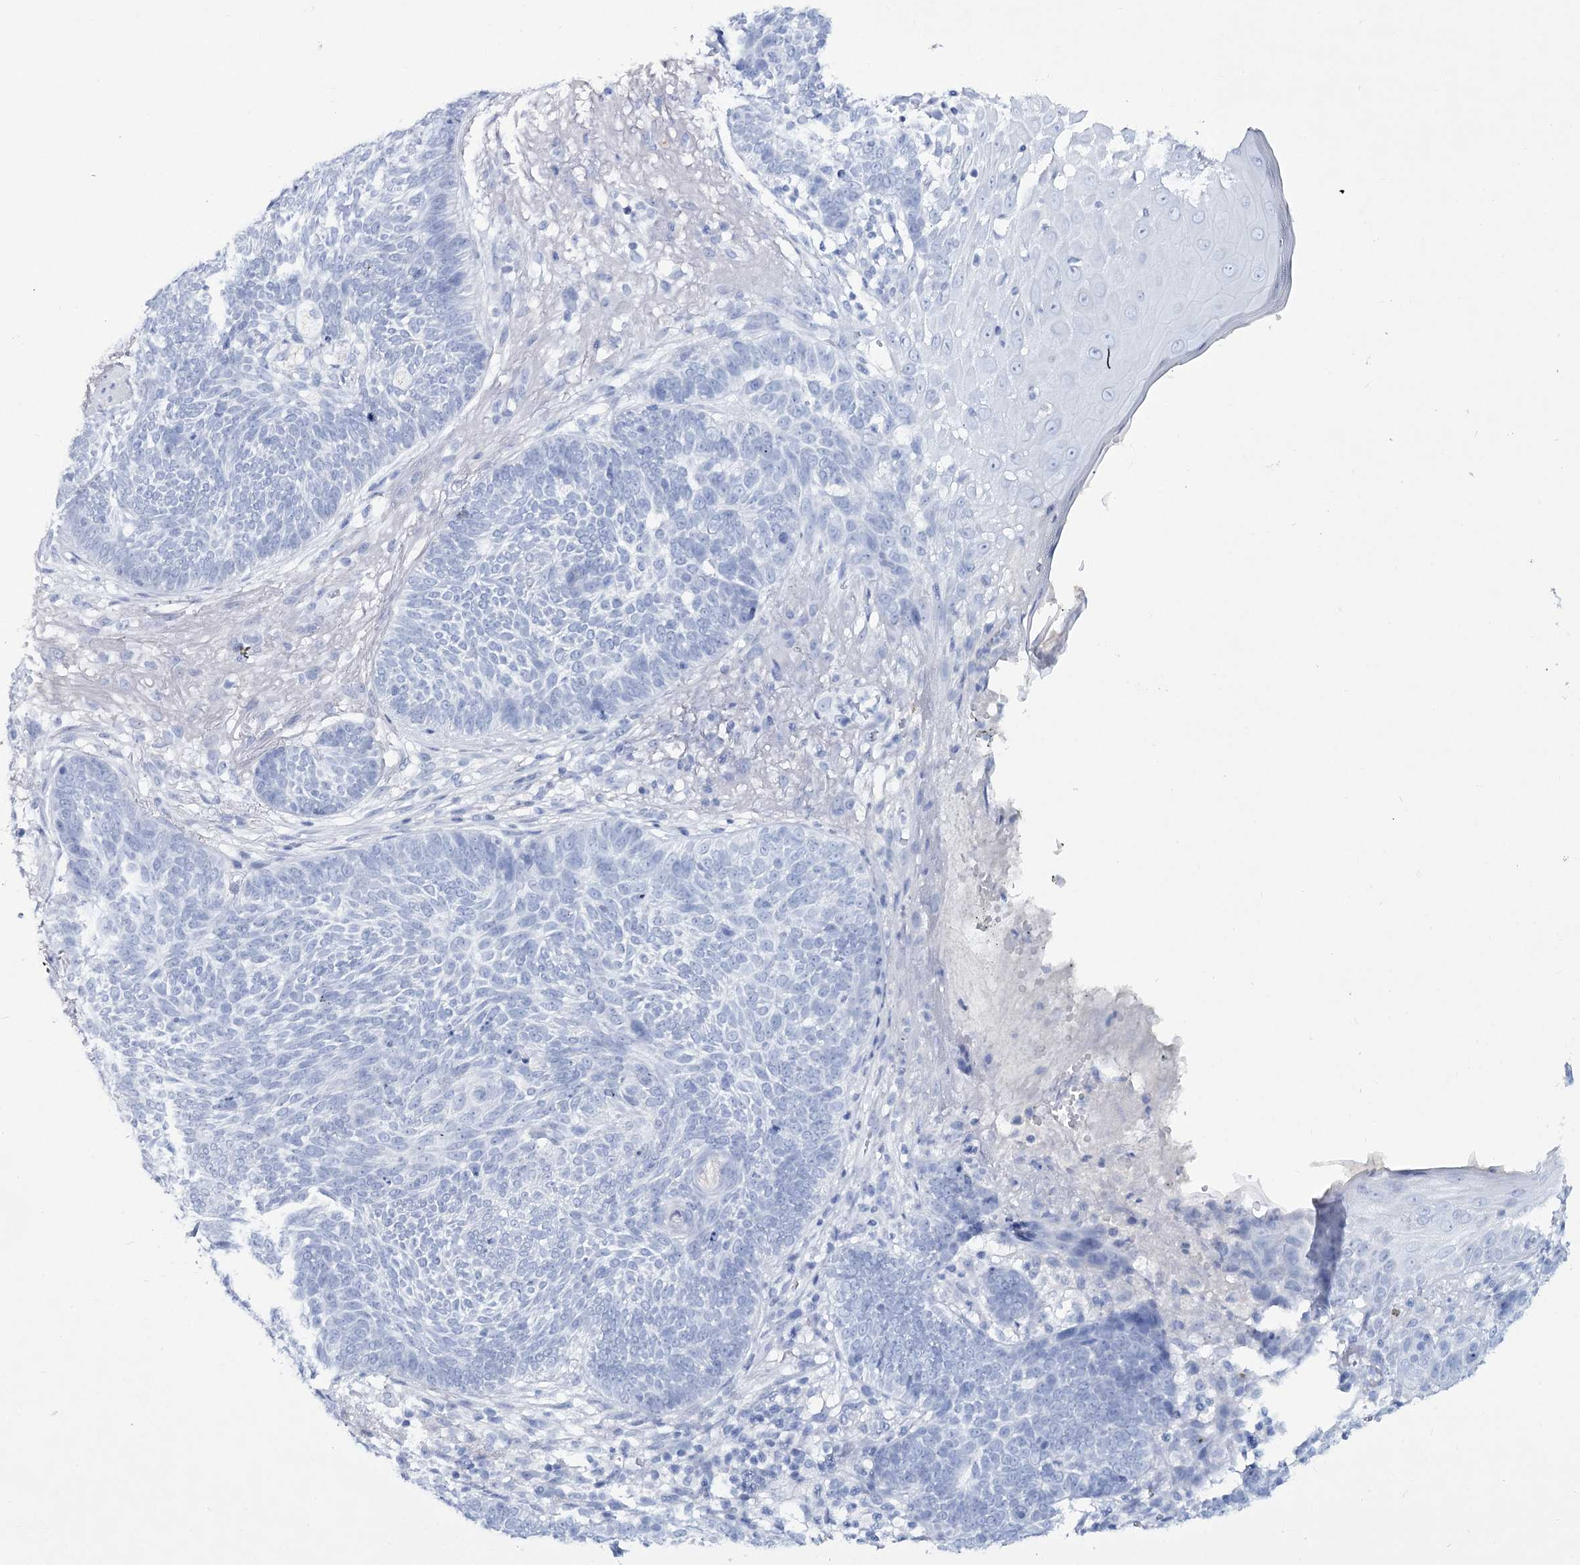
{"staining": {"intensity": "negative", "quantity": "none", "location": "none"}, "tissue": "skin cancer", "cell_type": "Tumor cells", "image_type": "cancer", "snomed": [{"axis": "morphology", "description": "Normal tissue, NOS"}, {"axis": "morphology", "description": "Basal cell carcinoma"}, {"axis": "topography", "description": "Skin"}], "caption": "Human skin cancer (basal cell carcinoma) stained for a protein using immunohistochemistry (IHC) demonstrates no staining in tumor cells.", "gene": "RNF186", "patient": {"sex": "male", "age": 64}}